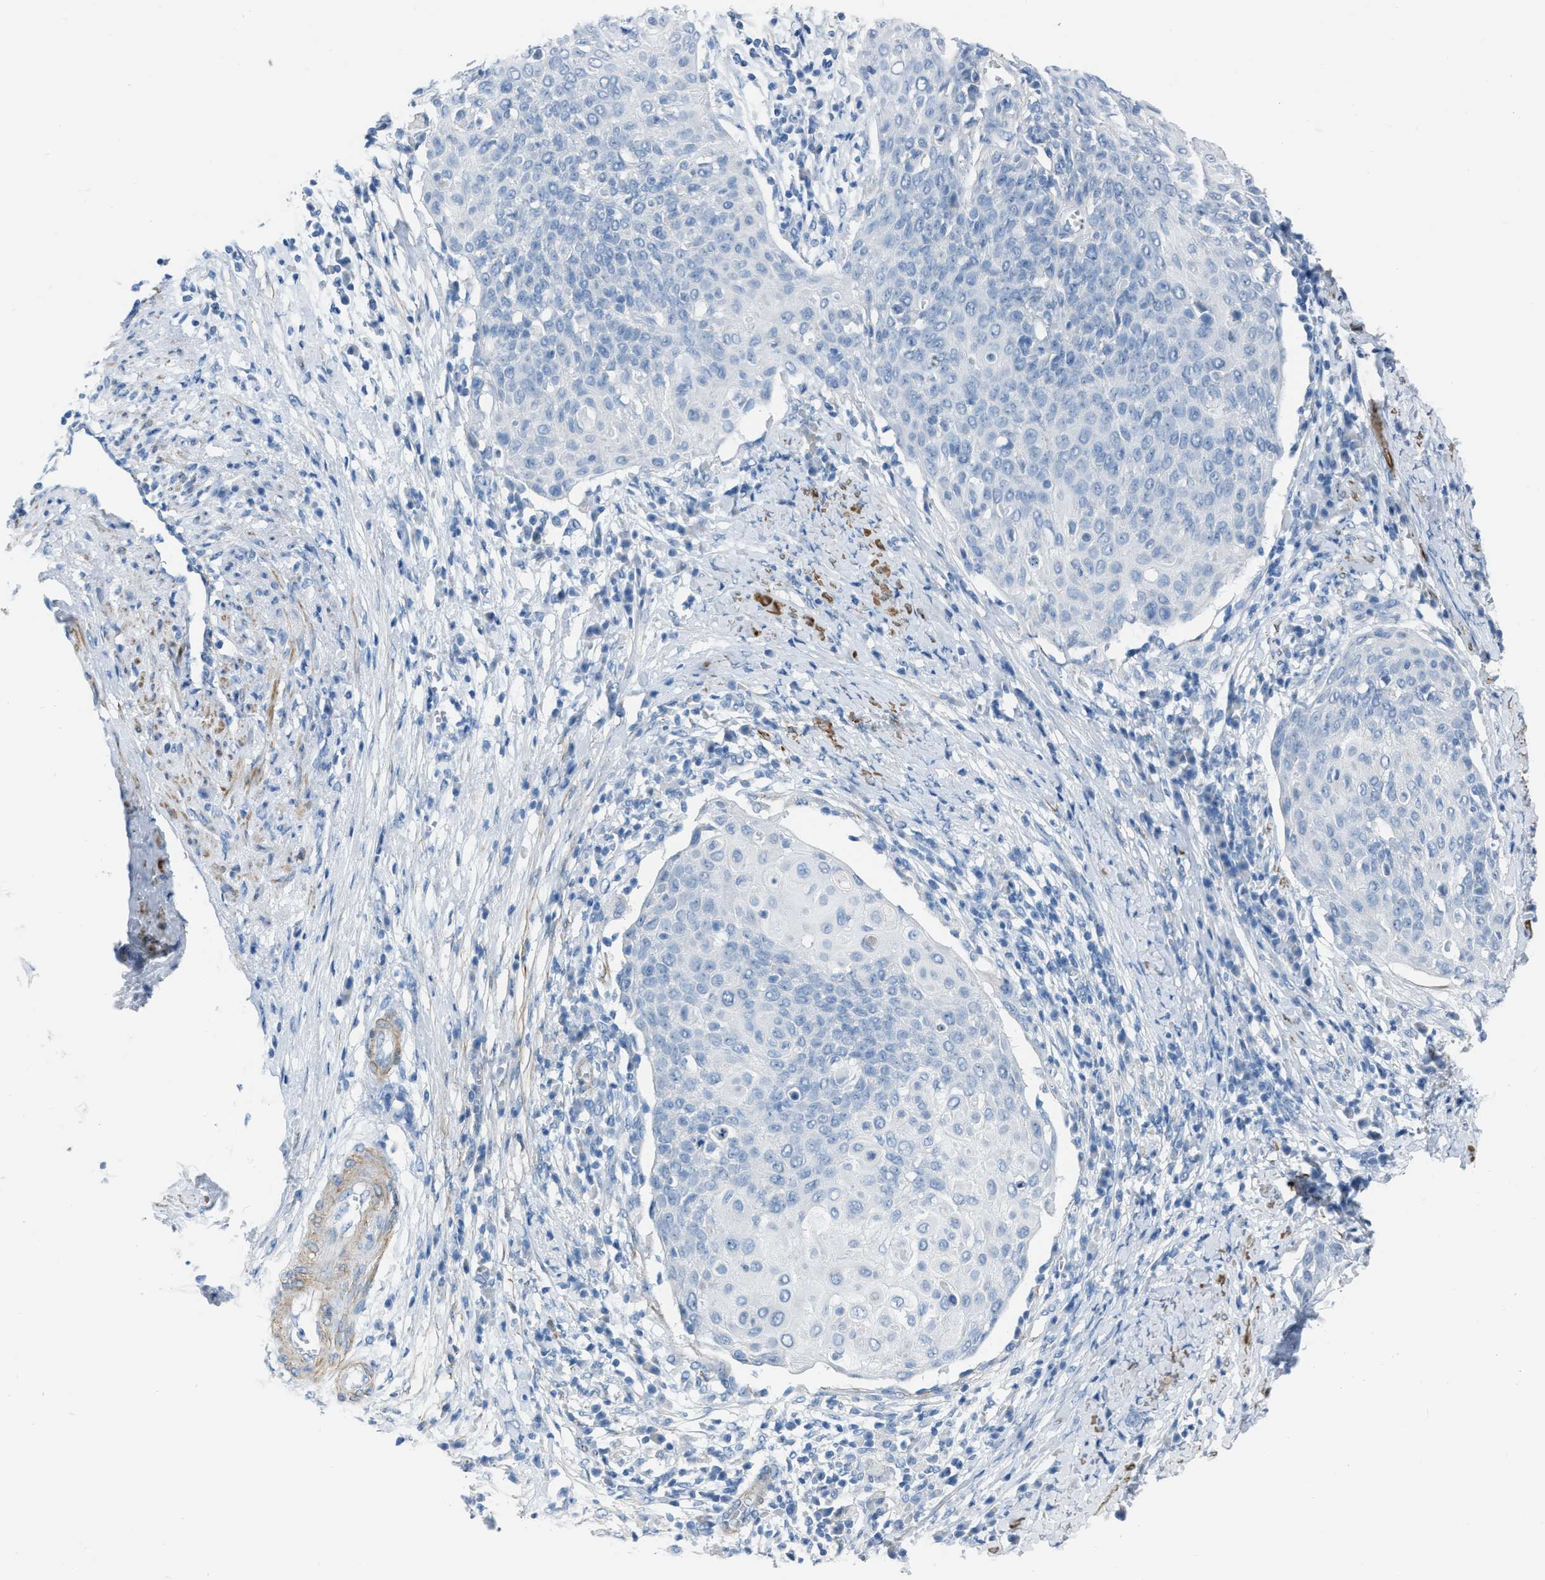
{"staining": {"intensity": "negative", "quantity": "none", "location": "none"}, "tissue": "cervical cancer", "cell_type": "Tumor cells", "image_type": "cancer", "snomed": [{"axis": "morphology", "description": "Squamous cell carcinoma, NOS"}, {"axis": "topography", "description": "Cervix"}], "caption": "Immunohistochemistry (IHC) image of human cervical cancer (squamous cell carcinoma) stained for a protein (brown), which displays no positivity in tumor cells.", "gene": "SPATC1L", "patient": {"sex": "female", "age": 39}}